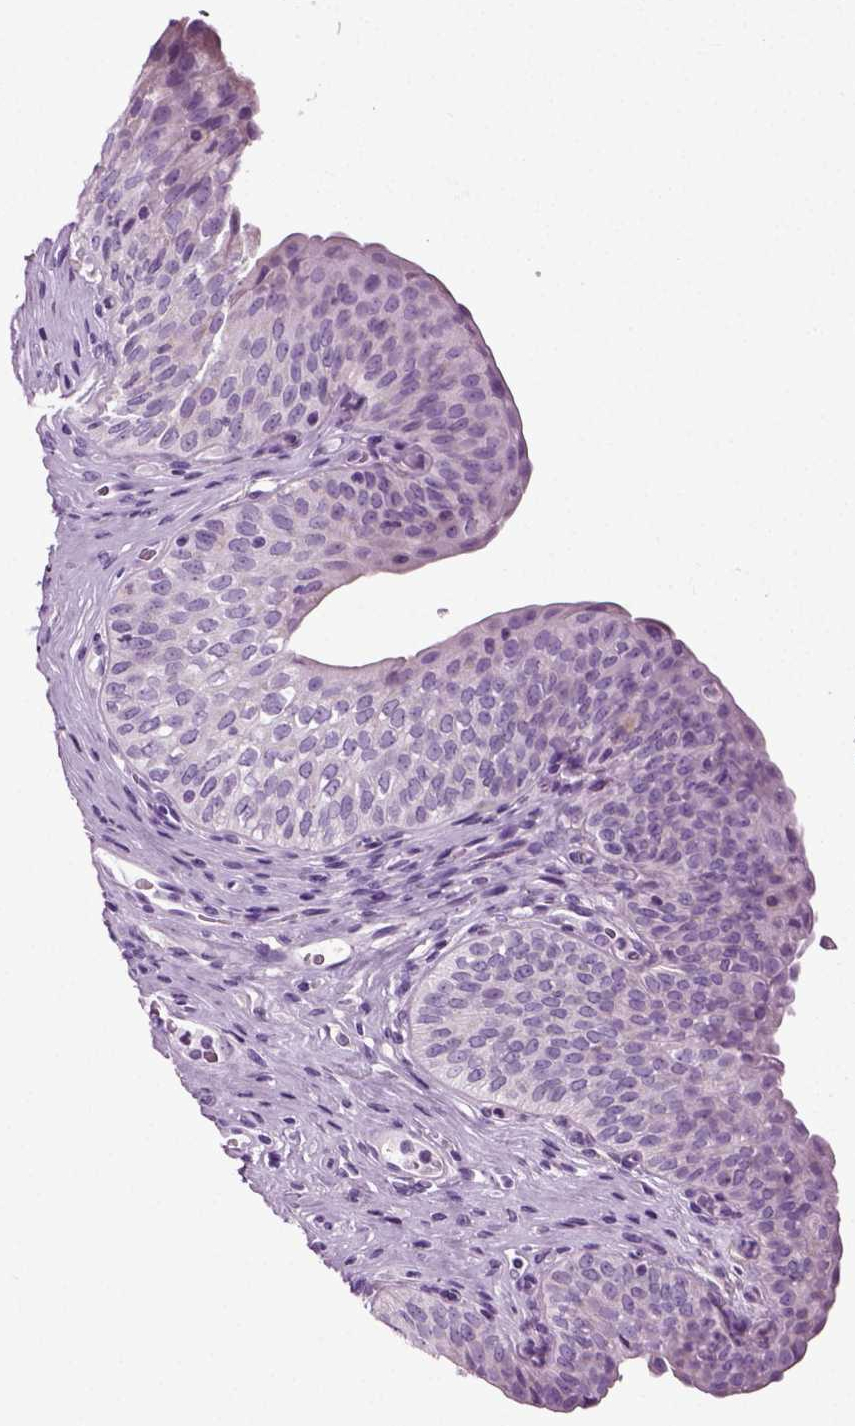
{"staining": {"intensity": "negative", "quantity": "none", "location": "none"}, "tissue": "urinary bladder", "cell_type": "Urothelial cells", "image_type": "normal", "snomed": [{"axis": "morphology", "description": "Normal tissue, NOS"}, {"axis": "topography", "description": "Urinary bladder"}], "caption": "This is an immunohistochemistry (IHC) histopathology image of unremarkable urinary bladder. There is no expression in urothelial cells.", "gene": "DNAH10", "patient": {"sex": "male", "age": 66}}